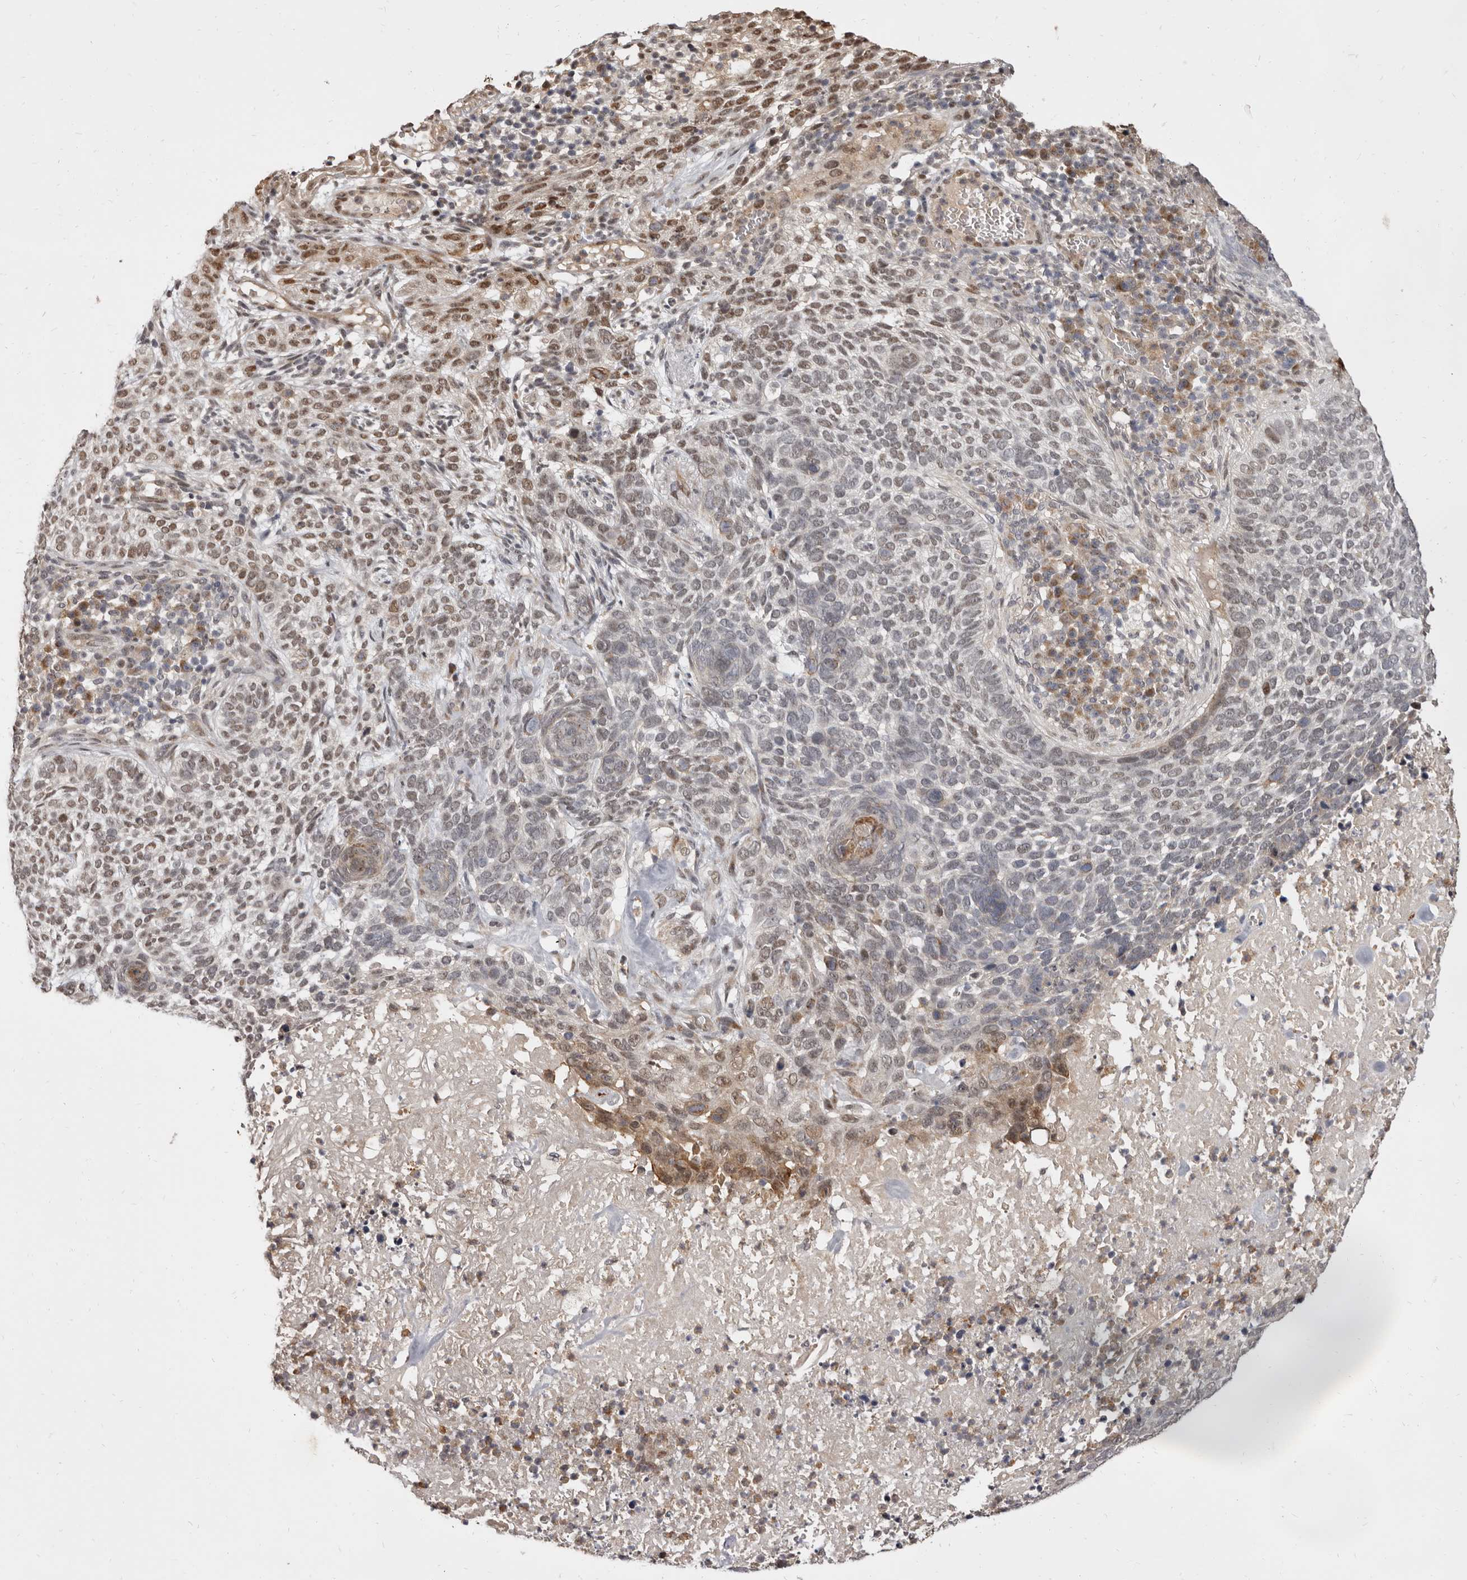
{"staining": {"intensity": "moderate", "quantity": "25%-75%", "location": "nuclear"}, "tissue": "skin cancer", "cell_type": "Tumor cells", "image_type": "cancer", "snomed": [{"axis": "morphology", "description": "Basal cell carcinoma"}, {"axis": "topography", "description": "Skin"}], "caption": "Immunohistochemistry (IHC) micrograph of human basal cell carcinoma (skin) stained for a protein (brown), which displays medium levels of moderate nuclear staining in about 25%-75% of tumor cells.", "gene": "ZNF326", "patient": {"sex": "female", "age": 64}}